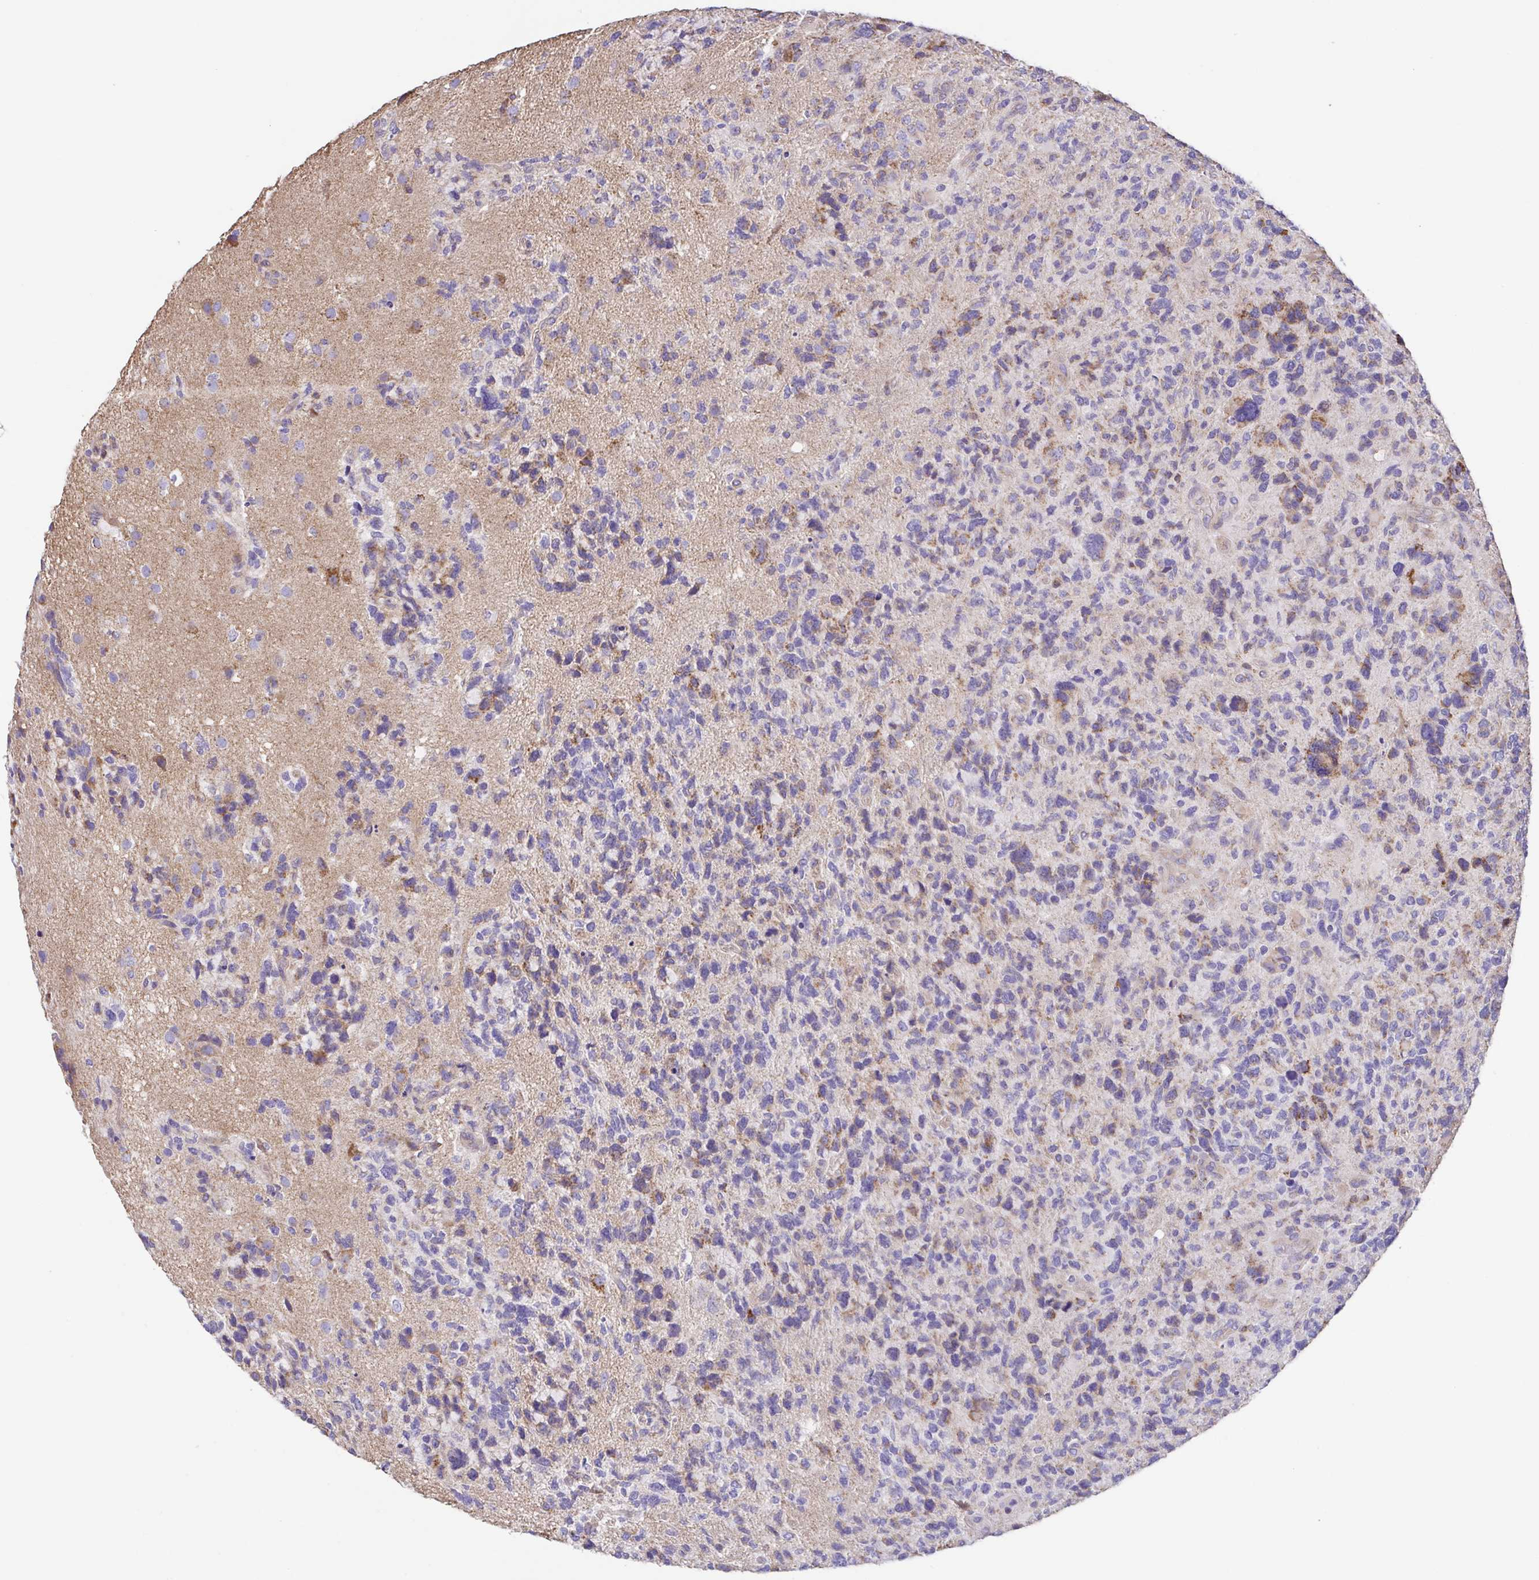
{"staining": {"intensity": "moderate", "quantity": "25%-75%", "location": "cytoplasmic/membranous"}, "tissue": "glioma", "cell_type": "Tumor cells", "image_type": "cancer", "snomed": [{"axis": "morphology", "description": "Glioma, malignant, High grade"}, {"axis": "topography", "description": "Brain"}], "caption": "DAB immunohistochemical staining of human malignant glioma (high-grade) reveals moderate cytoplasmic/membranous protein positivity in about 25%-75% of tumor cells.", "gene": "GINM1", "patient": {"sex": "female", "age": 71}}